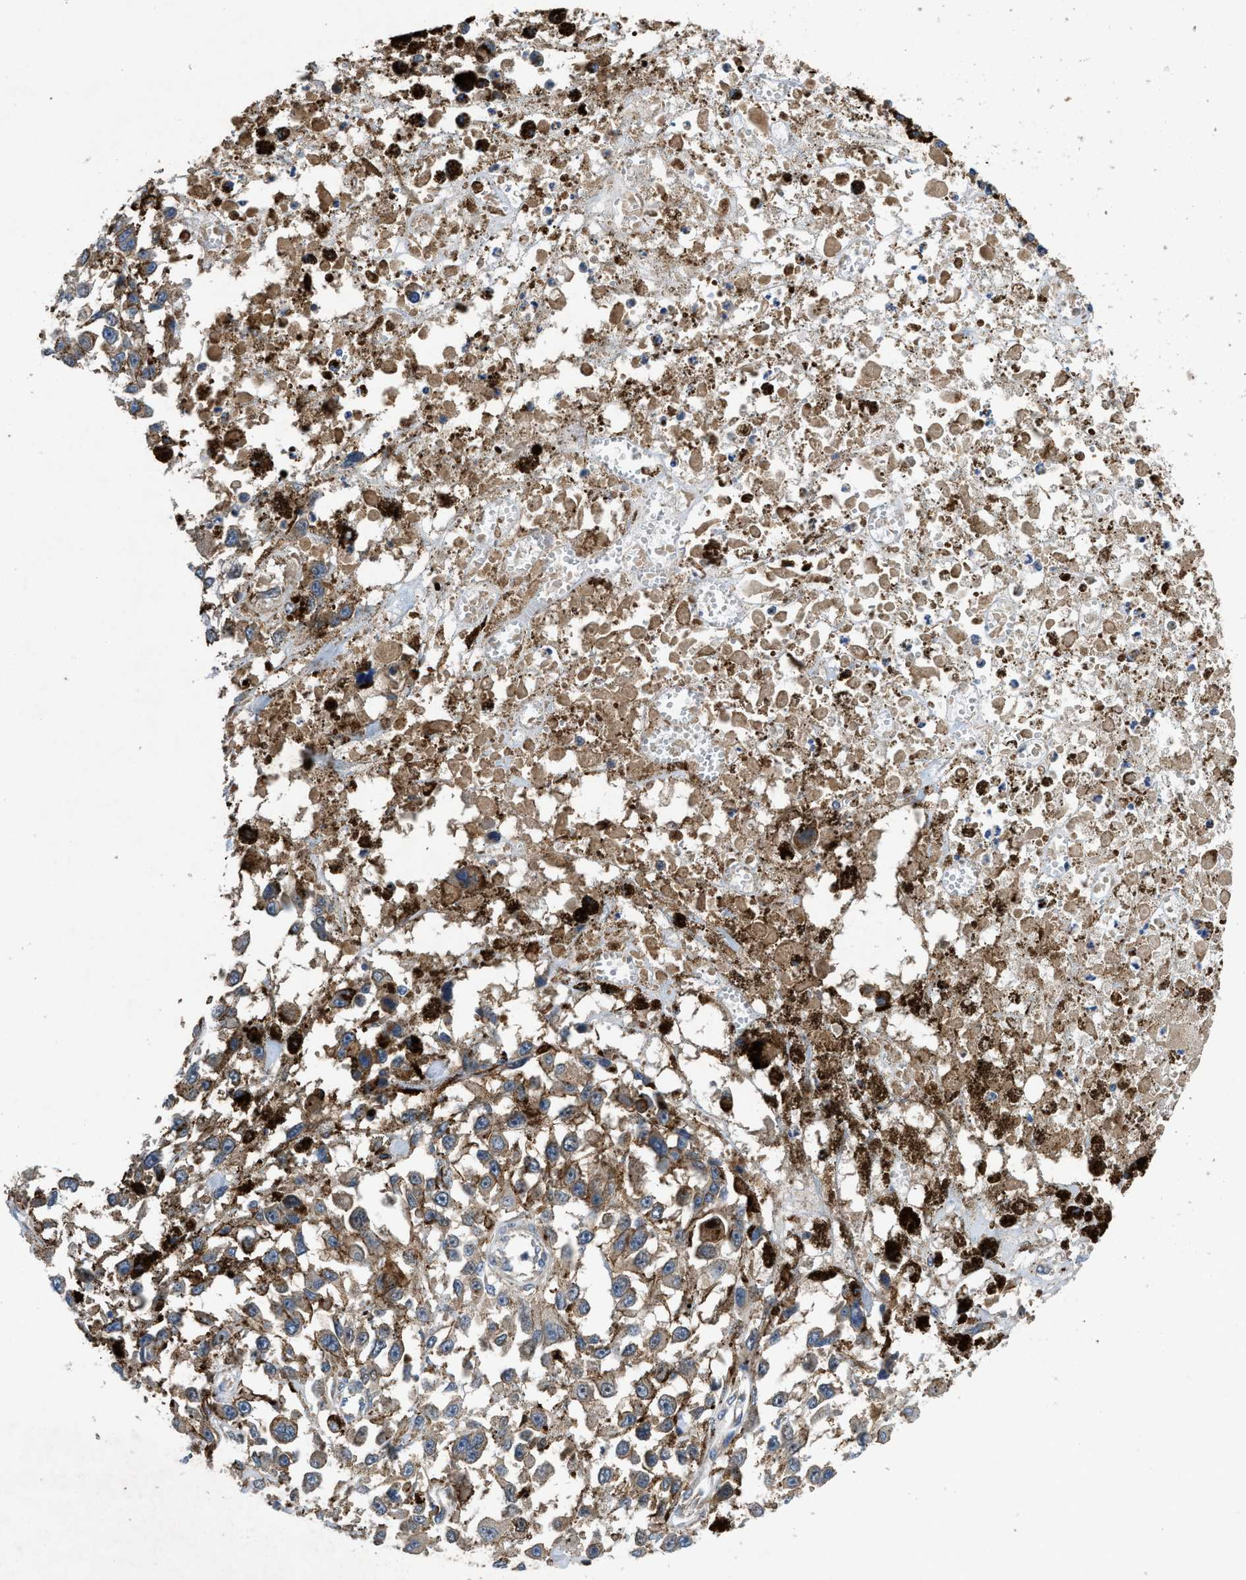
{"staining": {"intensity": "weak", "quantity": "25%-75%", "location": "cytoplasmic/membranous"}, "tissue": "melanoma", "cell_type": "Tumor cells", "image_type": "cancer", "snomed": [{"axis": "morphology", "description": "Malignant melanoma, Metastatic site"}, {"axis": "topography", "description": "Lymph node"}], "caption": "Melanoma tissue exhibits weak cytoplasmic/membranous positivity in approximately 25%-75% of tumor cells", "gene": "CNNM3", "patient": {"sex": "male", "age": 59}}